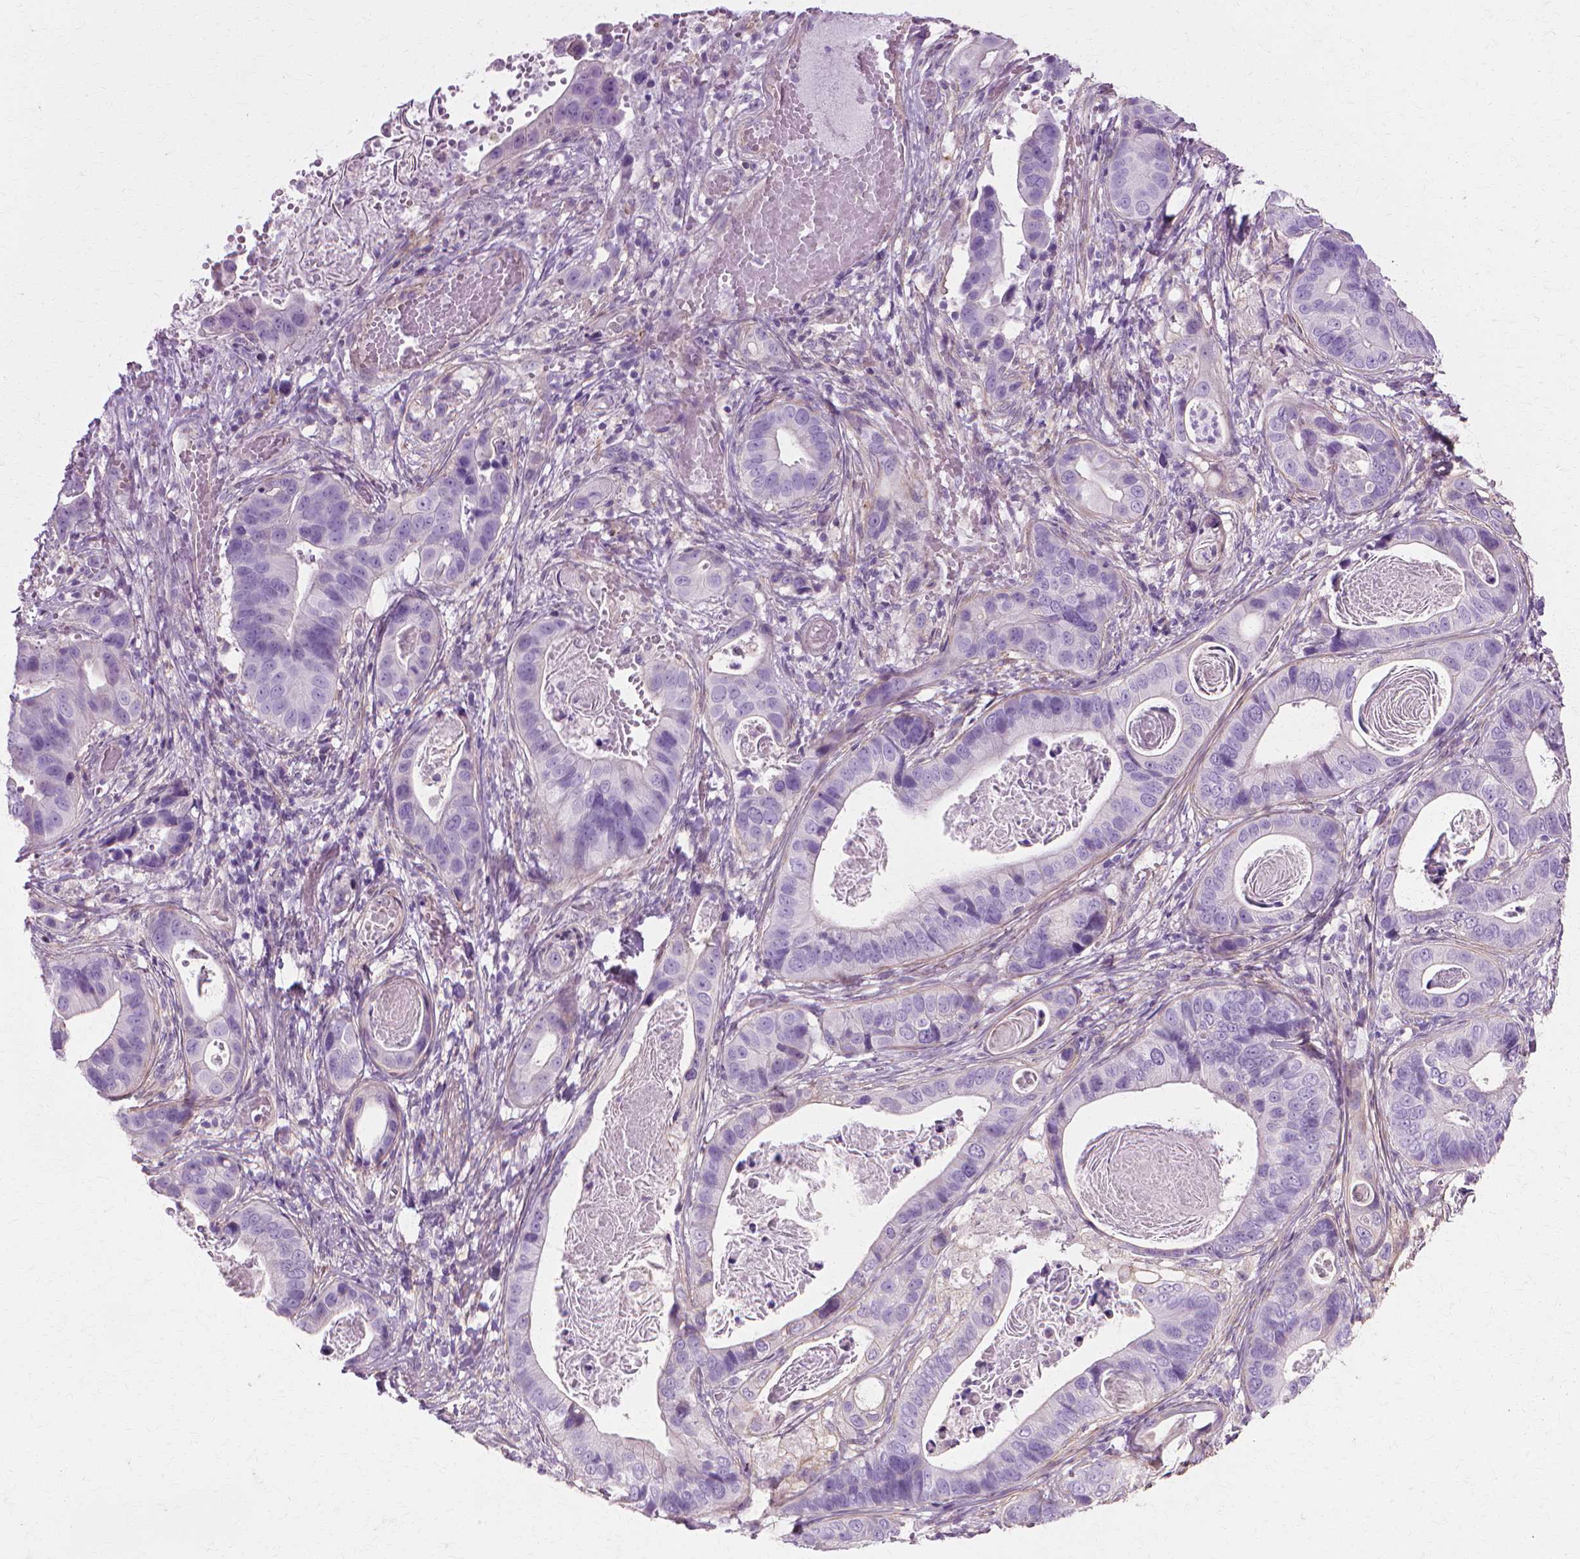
{"staining": {"intensity": "negative", "quantity": "none", "location": "none"}, "tissue": "stomach cancer", "cell_type": "Tumor cells", "image_type": "cancer", "snomed": [{"axis": "morphology", "description": "Adenocarcinoma, NOS"}, {"axis": "topography", "description": "Stomach"}], "caption": "Immunohistochemical staining of adenocarcinoma (stomach) displays no significant positivity in tumor cells.", "gene": "CFAP157", "patient": {"sex": "male", "age": 84}}